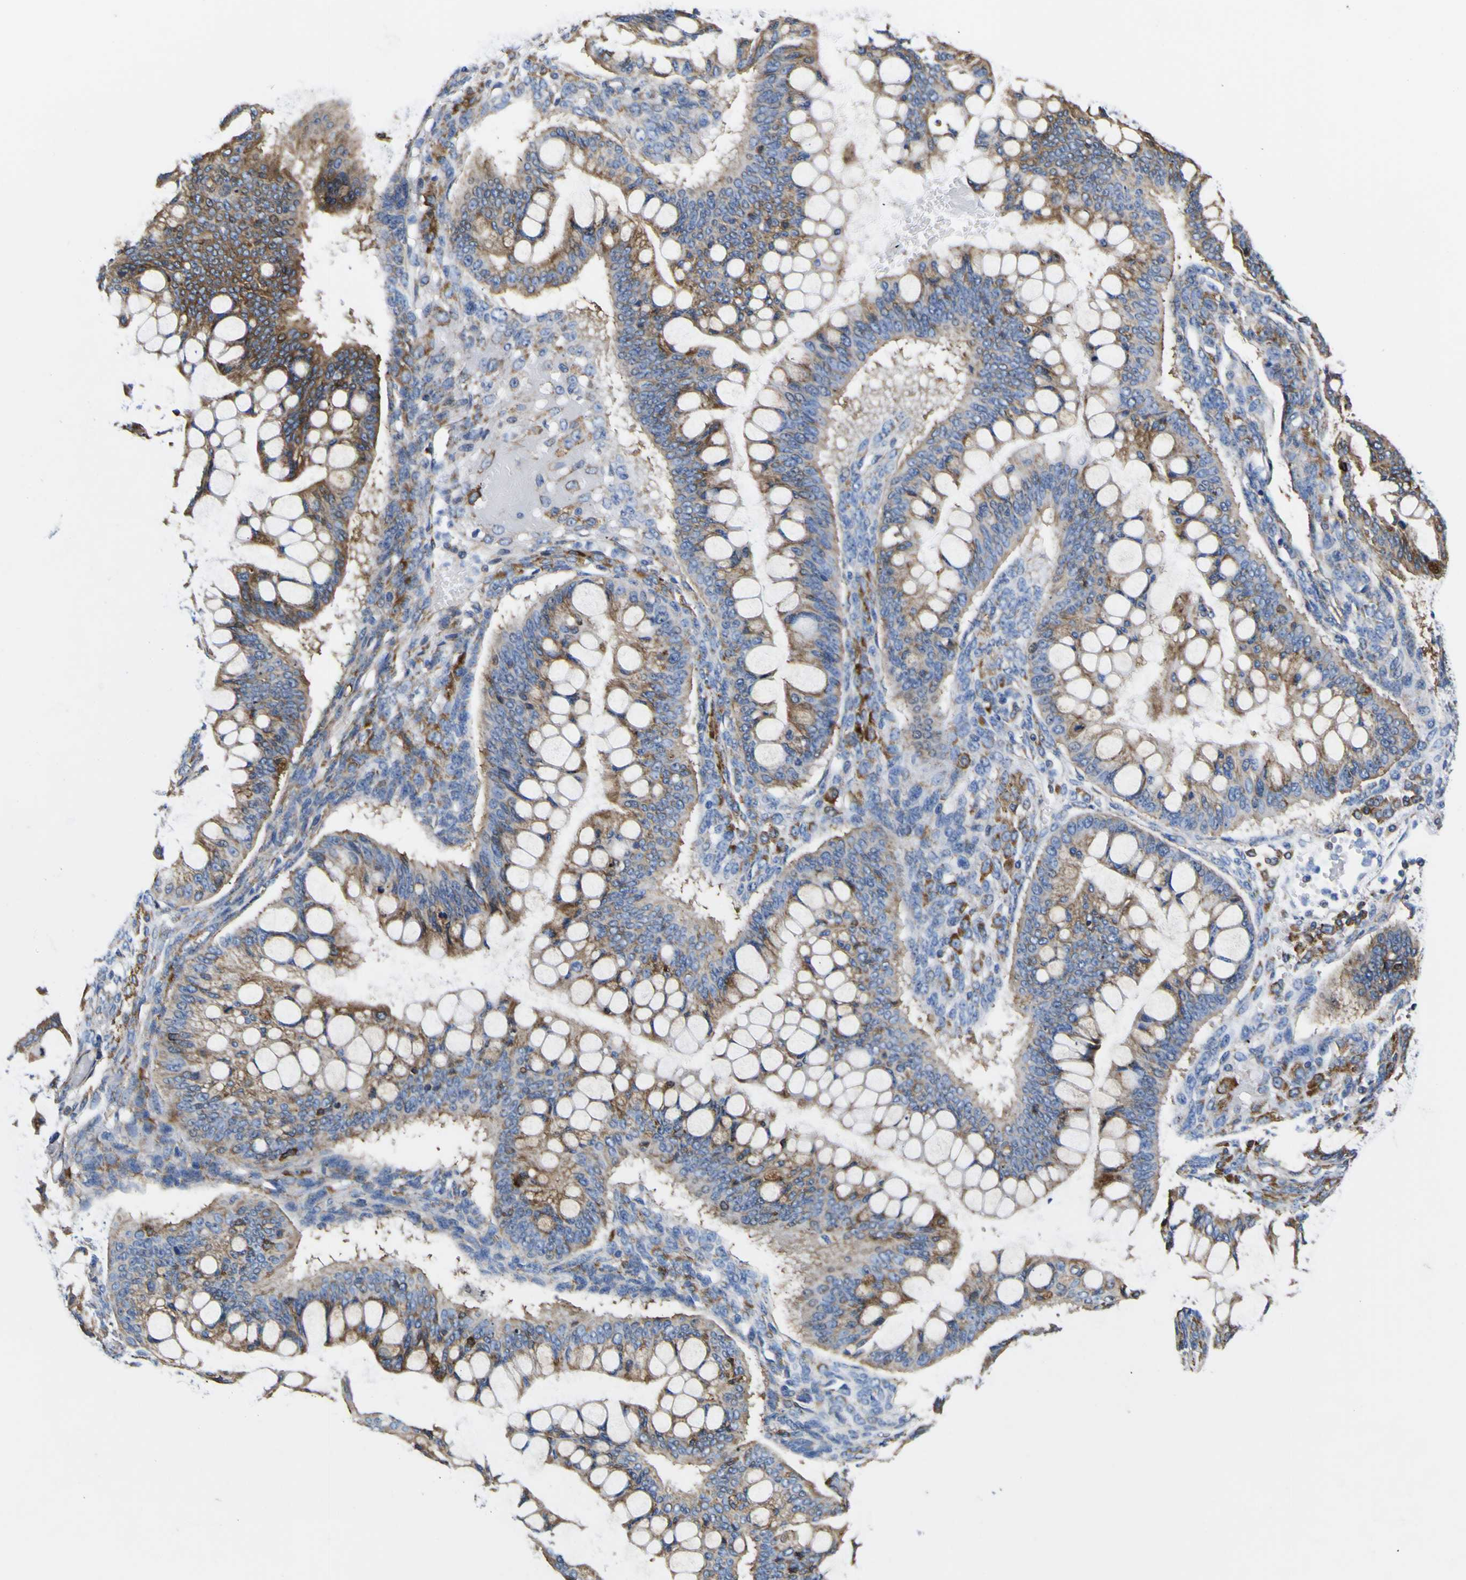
{"staining": {"intensity": "strong", "quantity": "25%-75%", "location": "cytoplasmic/membranous"}, "tissue": "ovarian cancer", "cell_type": "Tumor cells", "image_type": "cancer", "snomed": [{"axis": "morphology", "description": "Cystadenocarcinoma, mucinous, NOS"}, {"axis": "topography", "description": "Ovary"}], "caption": "Immunohistochemistry (IHC) (DAB (3,3'-diaminobenzidine)) staining of human ovarian mucinous cystadenocarcinoma exhibits strong cytoplasmic/membranous protein staining in about 25%-75% of tumor cells. Immunohistochemistry (IHC) stains the protein of interest in brown and the nuclei are stained blue.", "gene": "SCD", "patient": {"sex": "female", "age": 73}}